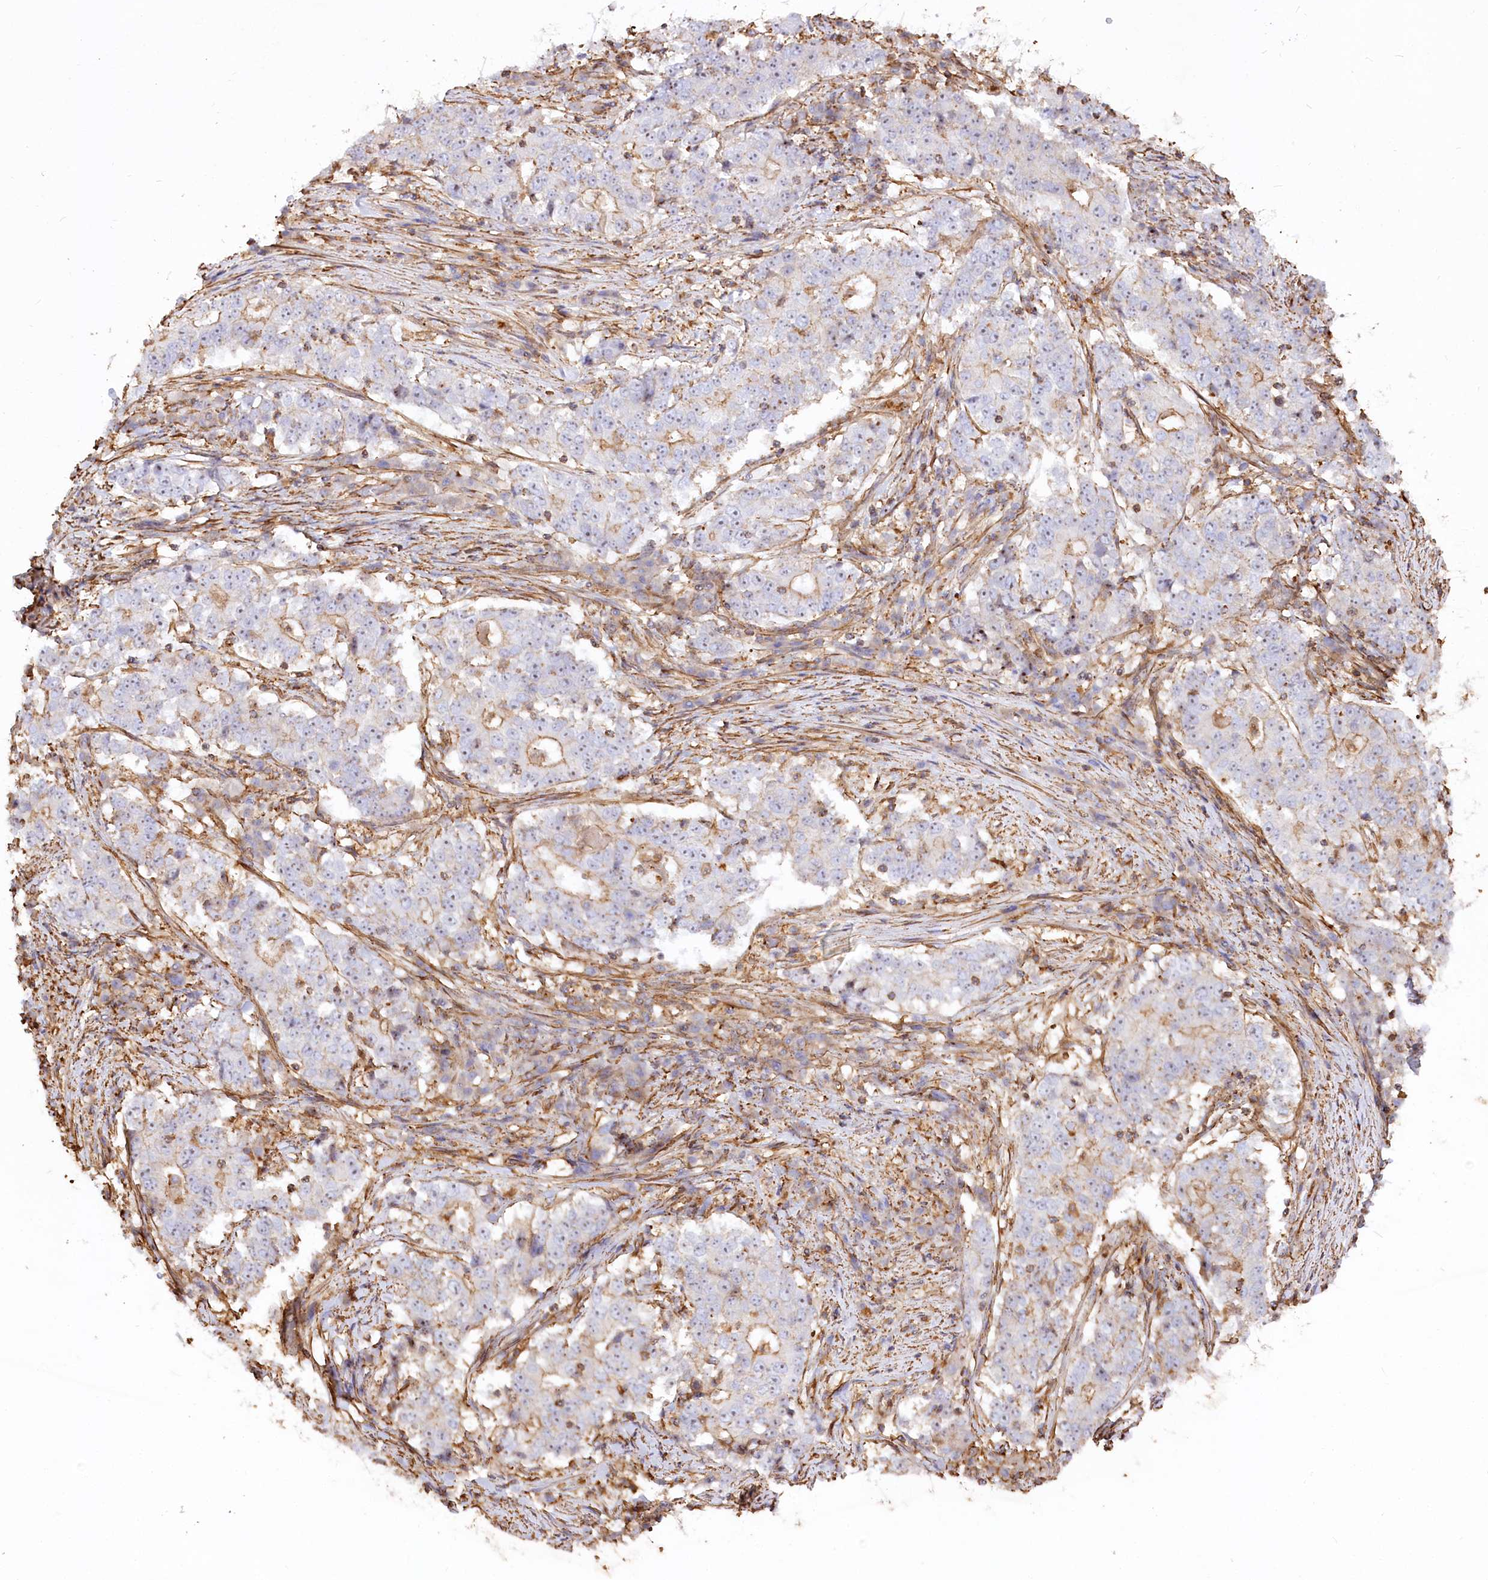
{"staining": {"intensity": "moderate", "quantity": "<25%", "location": "cytoplasmic/membranous"}, "tissue": "stomach cancer", "cell_type": "Tumor cells", "image_type": "cancer", "snomed": [{"axis": "morphology", "description": "Adenocarcinoma, NOS"}, {"axis": "topography", "description": "Stomach"}], "caption": "This is a micrograph of IHC staining of stomach adenocarcinoma, which shows moderate positivity in the cytoplasmic/membranous of tumor cells.", "gene": "WDR36", "patient": {"sex": "male", "age": 59}}